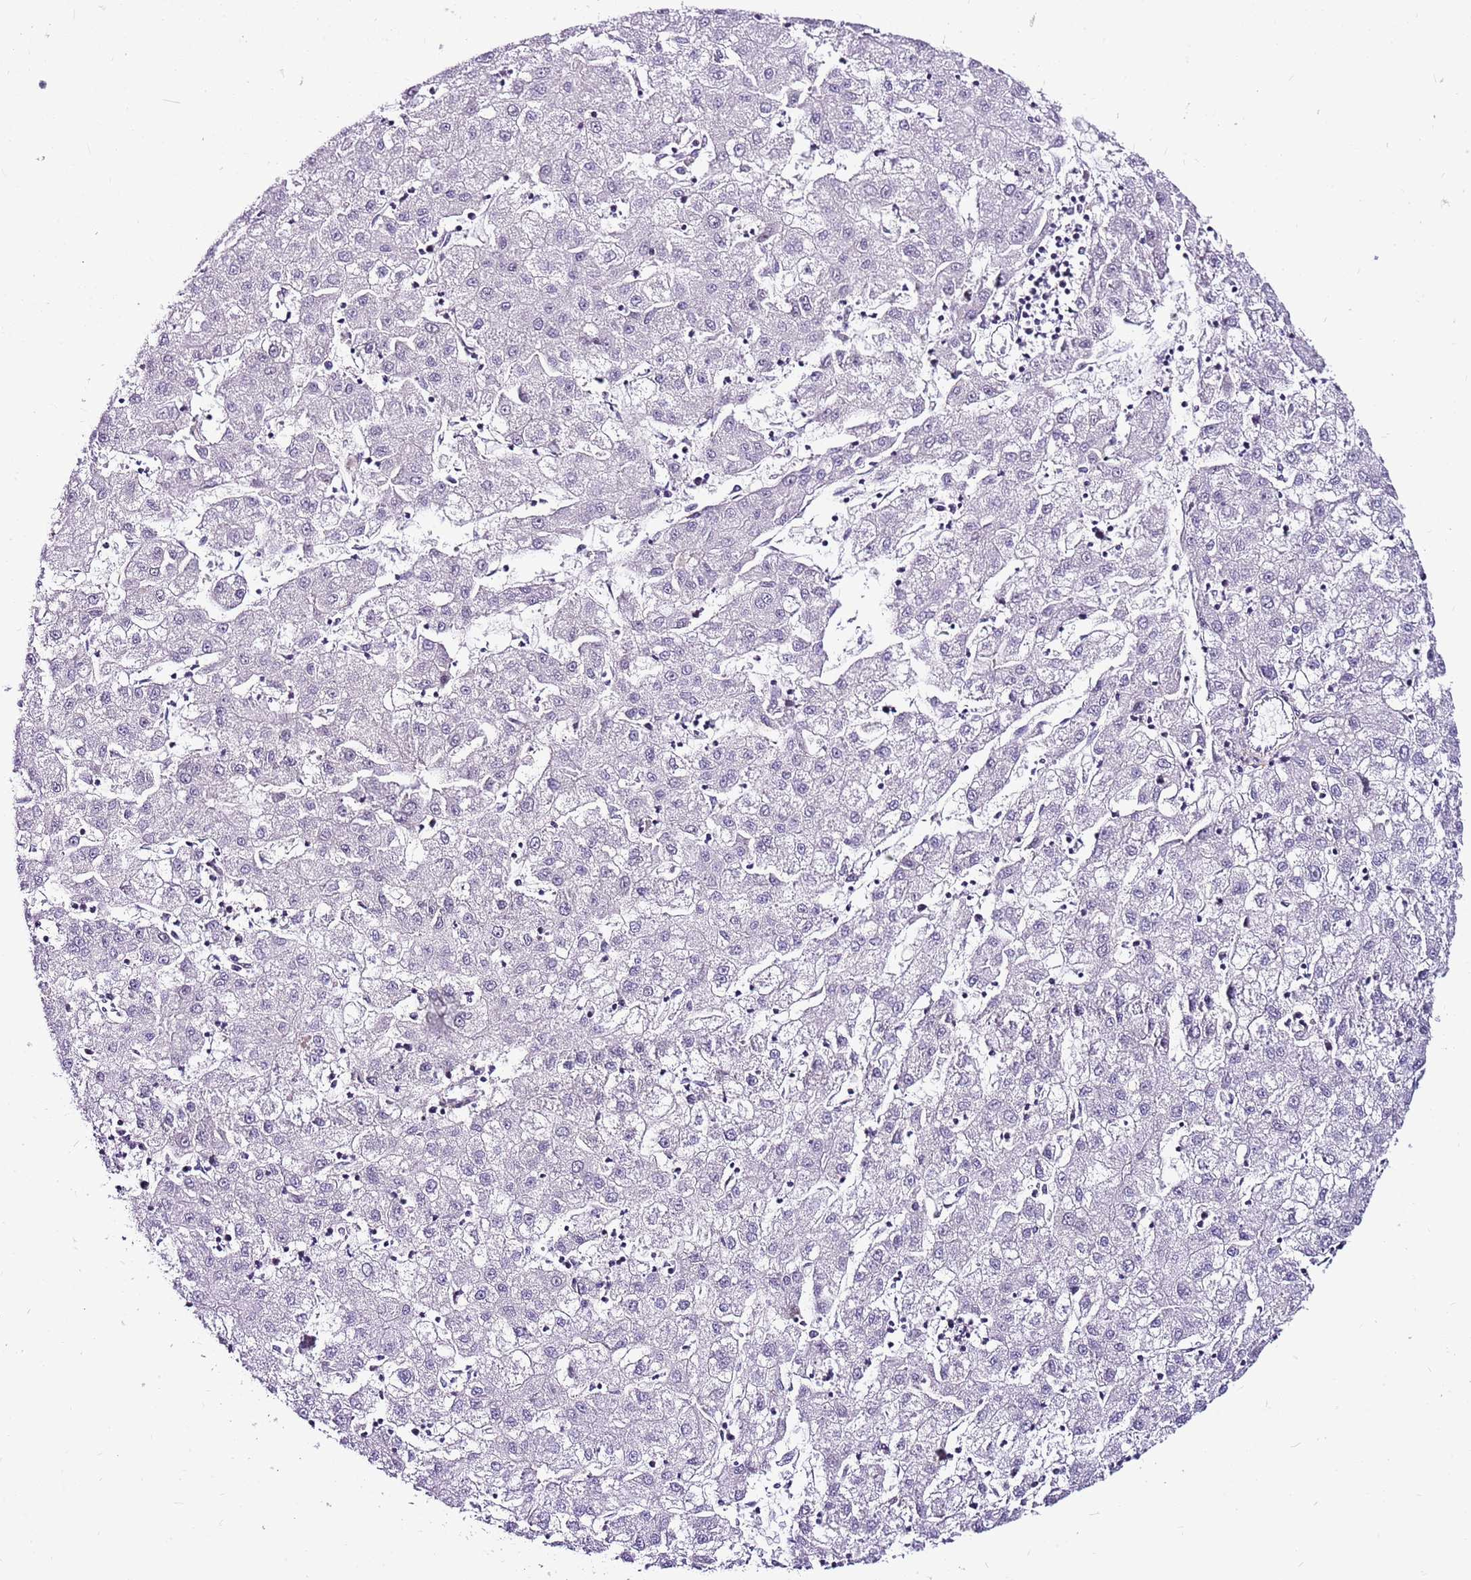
{"staining": {"intensity": "negative", "quantity": "none", "location": "none"}, "tissue": "liver cancer", "cell_type": "Tumor cells", "image_type": "cancer", "snomed": [{"axis": "morphology", "description": "Carcinoma, Hepatocellular, NOS"}, {"axis": "topography", "description": "Liver"}], "caption": "Tumor cells show no significant protein expression in liver hepatocellular carcinoma.", "gene": "POLE3", "patient": {"sex": "male", "age": 72}}